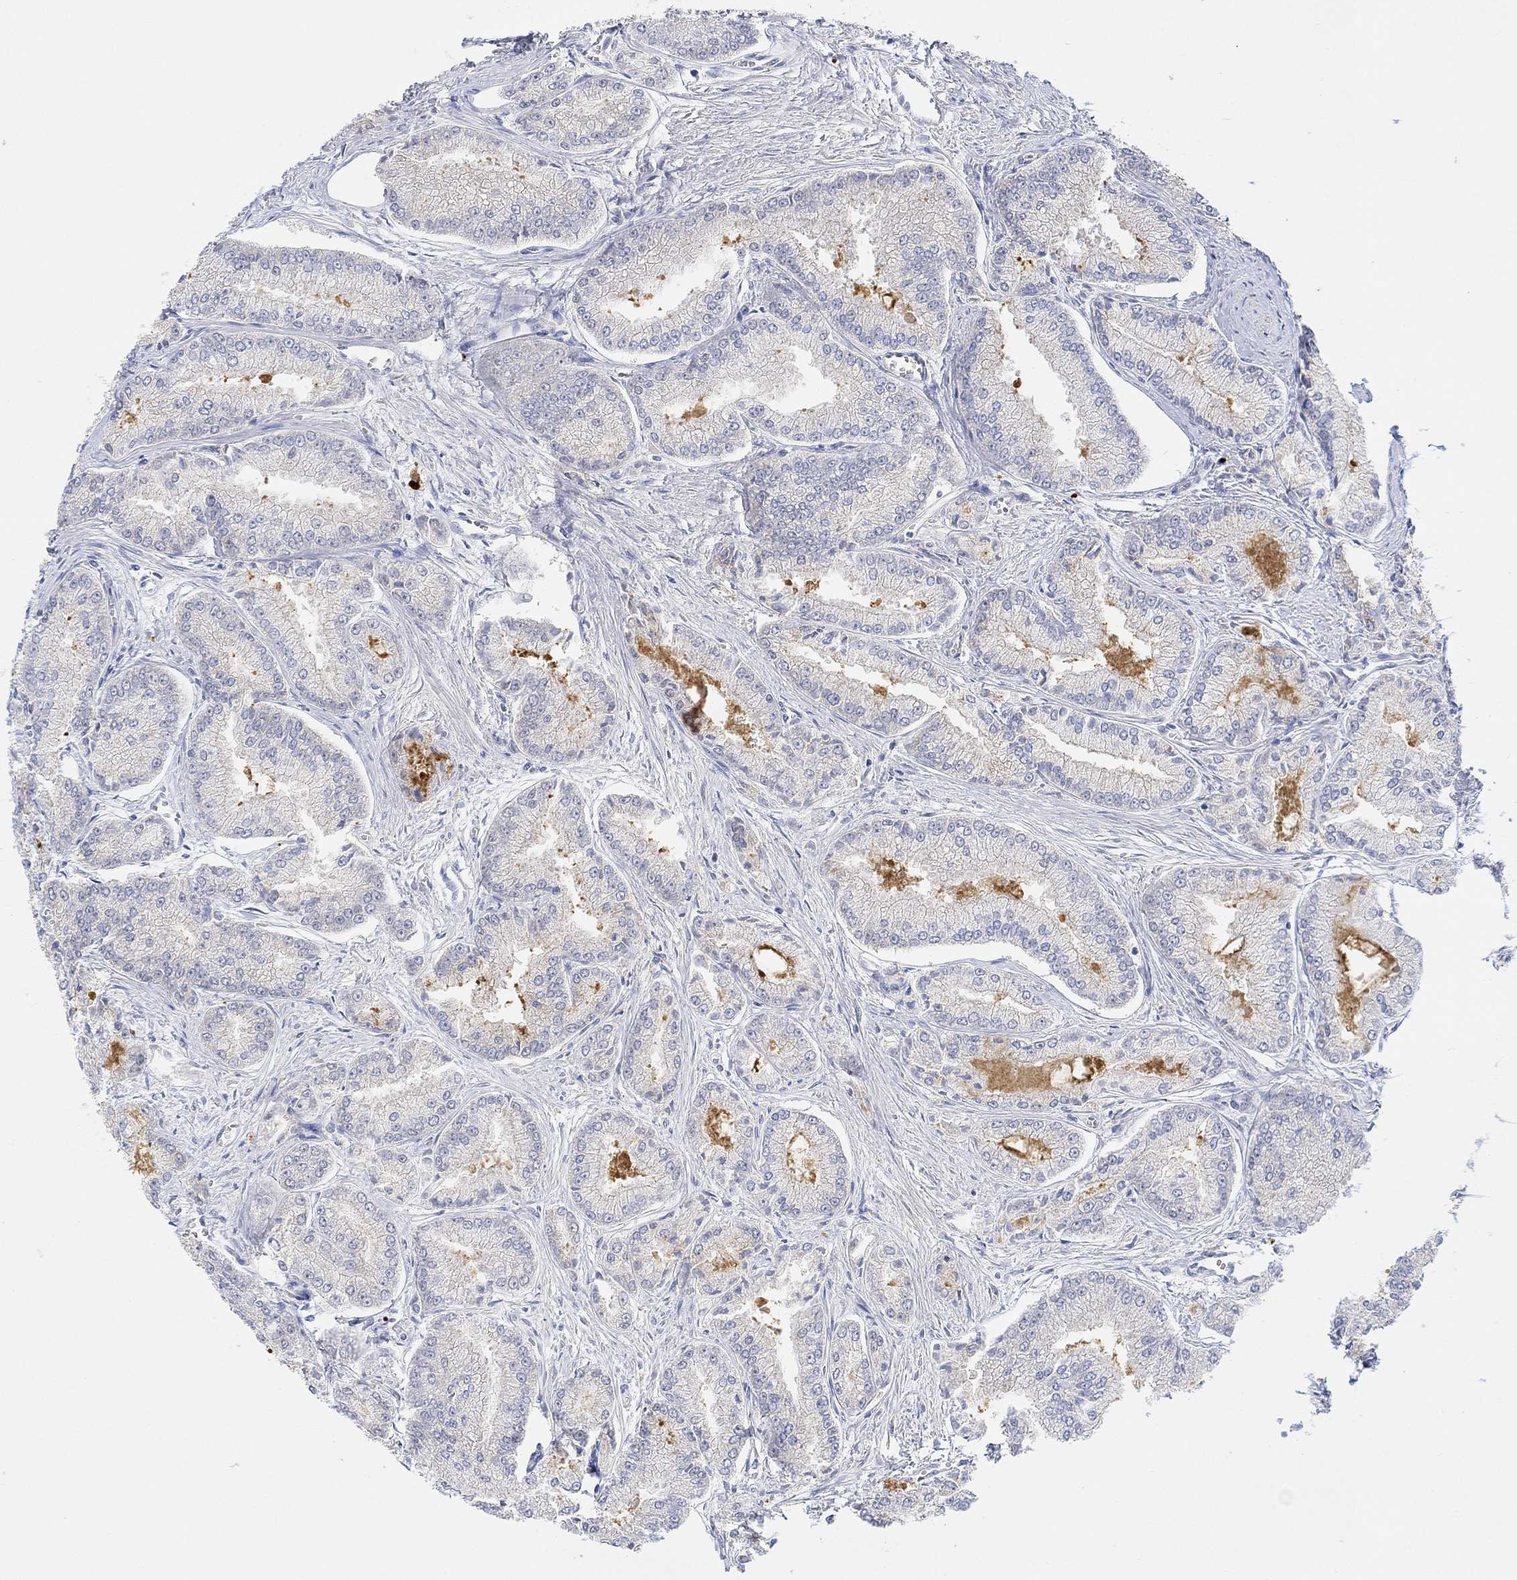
{"staining": {"intensity": "negative", "quantity": "none", "location": "none"}, "tissue": "prostate cancer", "cell_type": "Tumor cells", "image_type": "cancer", "snomed": [{"axis": "morphology", "description": "Adenocarcinoma, NOS"}, {"axis": "morphology", "description": "Adenocarcinoma, High grade"}, {"axis": "topography", "description": "Prostate"}], "caption": "This is an immunohistochemistry (IHC) histopathology image of human prostate cancer. There is no positivity in tumor cells.", "gene": "ACSL1", "patient": {"sex": "male", "age": 70}}